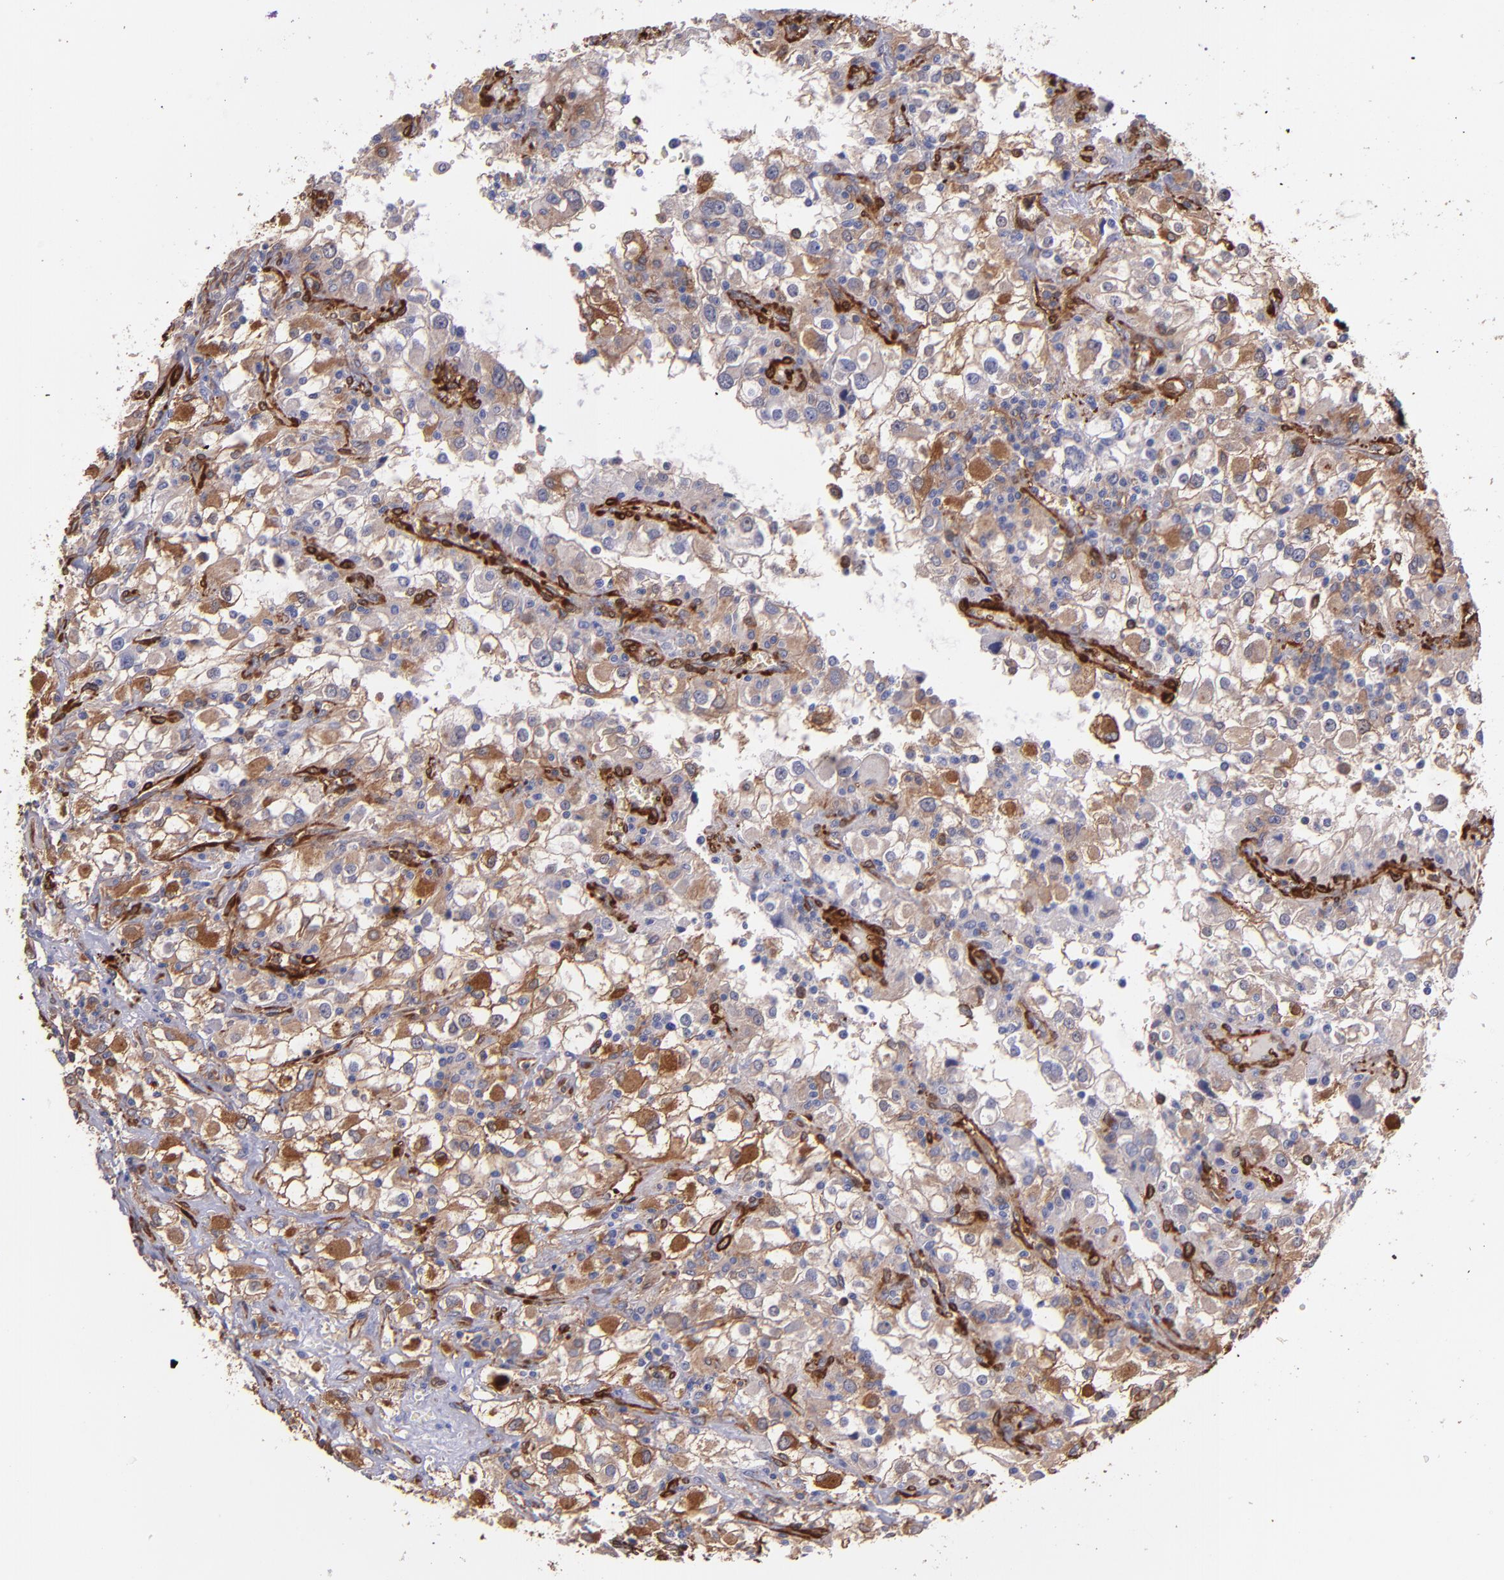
{"staining": {"intensity": "weak", "quantity": "25%-75%", "location": "cytoplasmic/membranous"}, "tissue": "renal cancer", "cell_type": "Tumor cells", "image_type": "cancer", "snomed": [{"axis": "morphology", "description": "Adenocarcinoma, NOS"}, {"axis": "topography", "description": "Kidney"}], "caption": "IHC of renal cancer reveals low levels of weak cytoplasmic/membranous staining in about 25%-75% of tumor cells.", "gene": "VCL", "patient": {"sex": "female", "age": 52}}